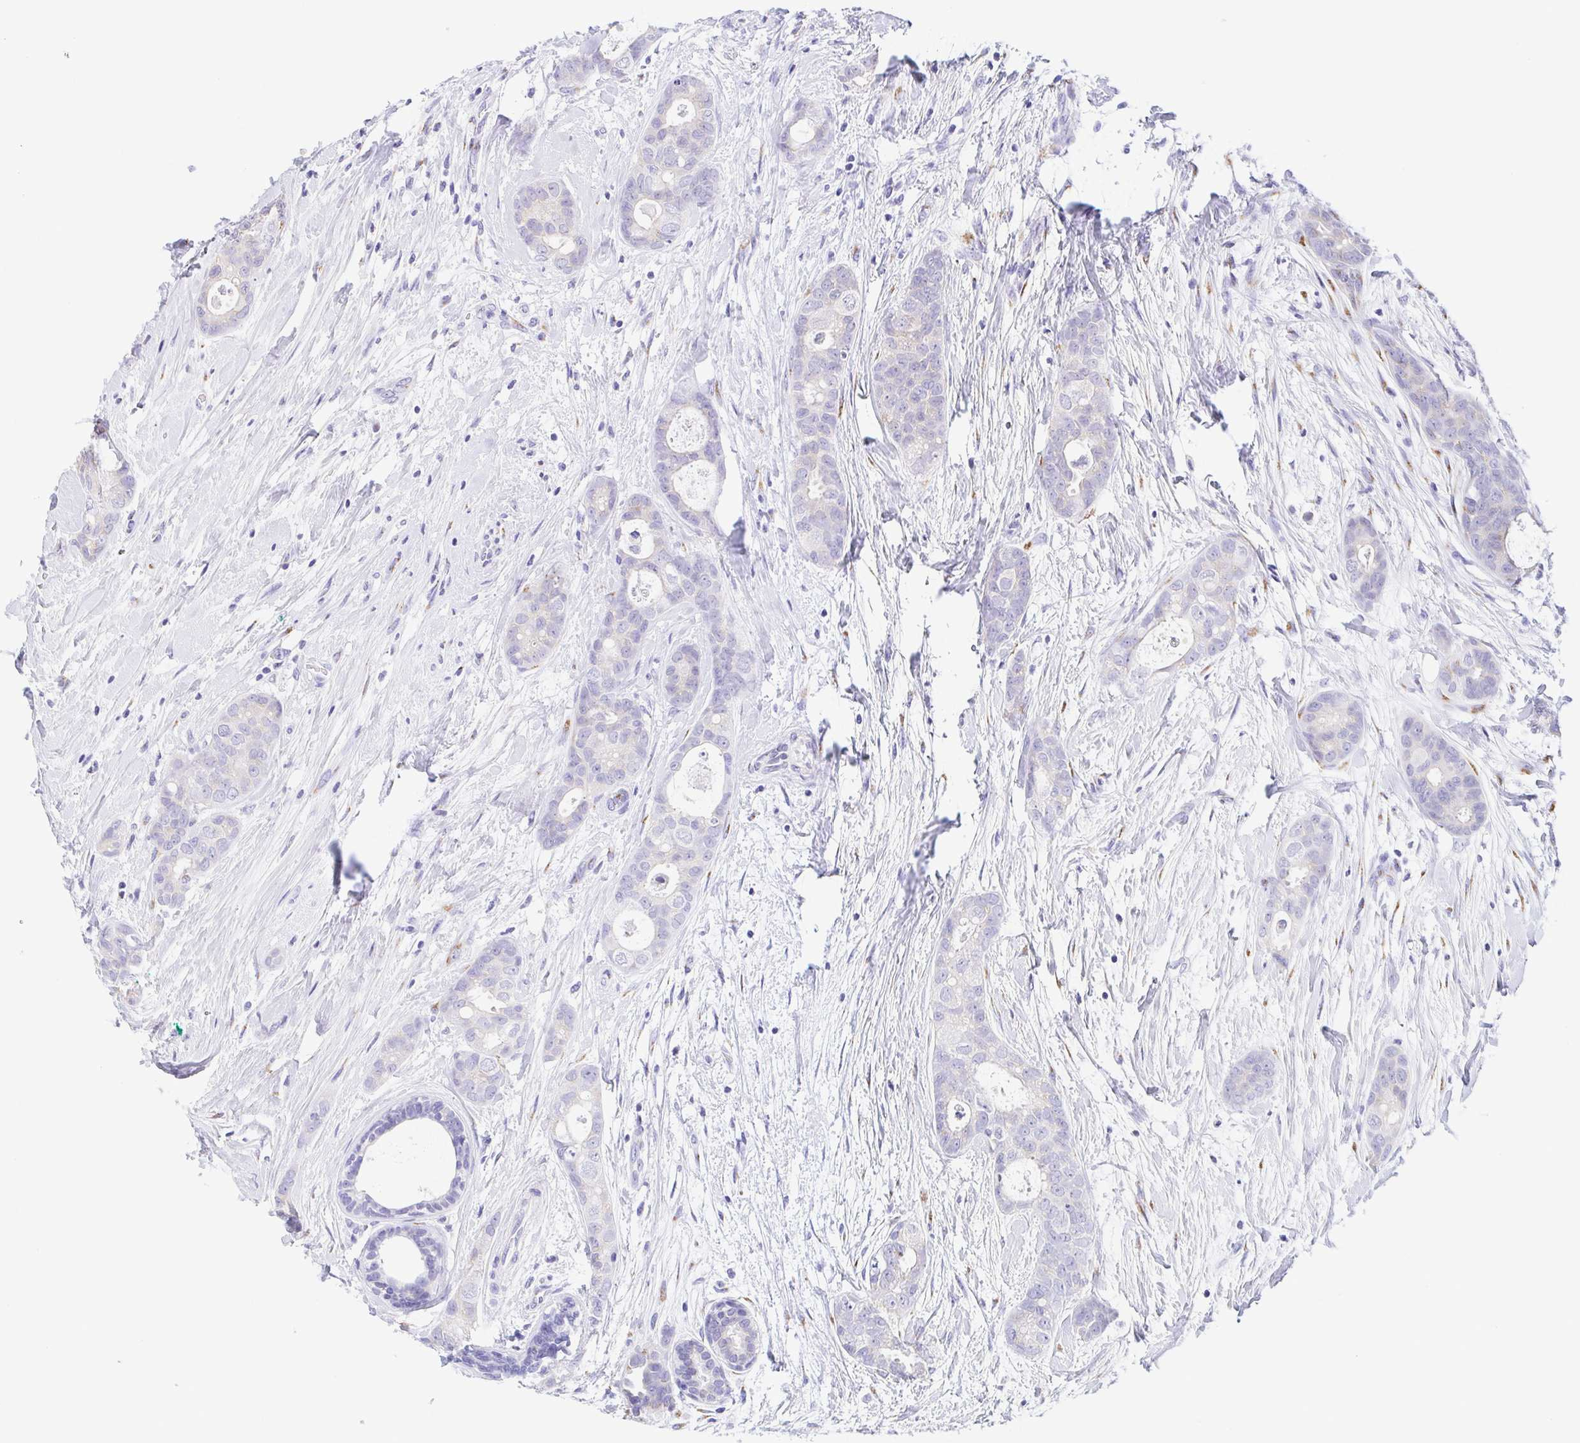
{"staining": {"intensity": "negative", "quantity": "none", "location": "none"}, "tissue": "breast cancer", "cell_type": "Tumor cells", "image_type": "cancer", "snomed": [{"axis": "morphology", "description": "Duct carcinoma"}, {"axis": "topography", "description": "Breast"}], "caption": "Immunohistochemistry micrograph of neoplastic tissue: human breast invasive ductal carcinoma stained with DAB exhibits no significant protein expression in tumor cells.", "gene": "SULT1B1", "patient": {"sex": "female", "age": 45}}